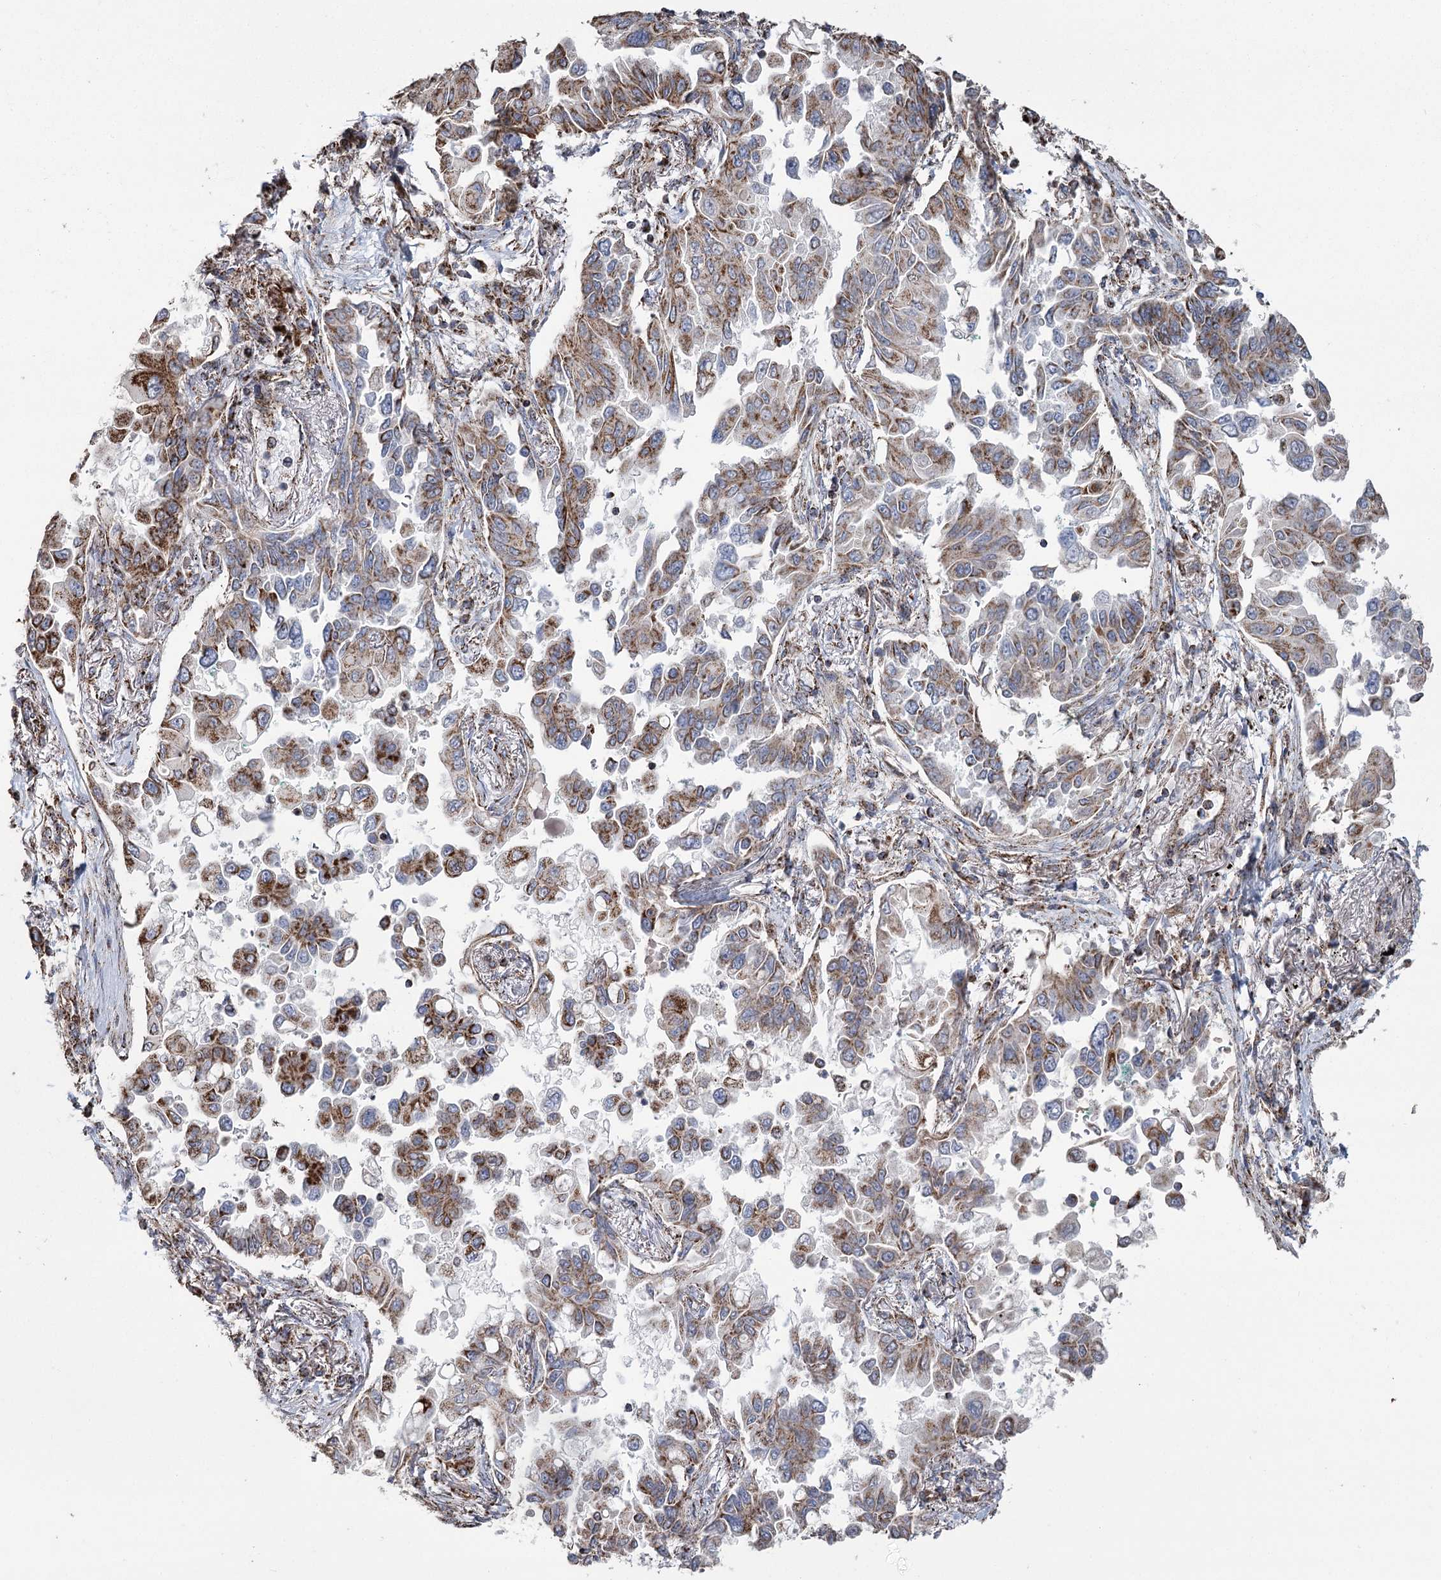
{"staining": {"intensity": "moderate", "quantity": ">75%", "location": "cytoplasmic/membranous"}, "tissue": "lung cancer", "cell_type": "Tumor cells", "image_type": "cancer", "snomed": [{"axis": "morphology", "description": "Adenocarcinoma, NOS"}, {"axis": "topography", "description": "Lung"}], "caption": "Immunohistochemistry staining of lung cancer, which demonstrates medium levels of moderate cytoplasmic/membranous expression in about >75% of tumor cells indicating moderate cytoplasmic/membranous protein expression. The staining was performed using DAB (3,3'-diaminobenzidine) (brown) for protein detection and nuclei were counterstained in hematoxylin (blue).", "gene": "RANBP3L", "patient": {"sex": "female", "age": 67}}